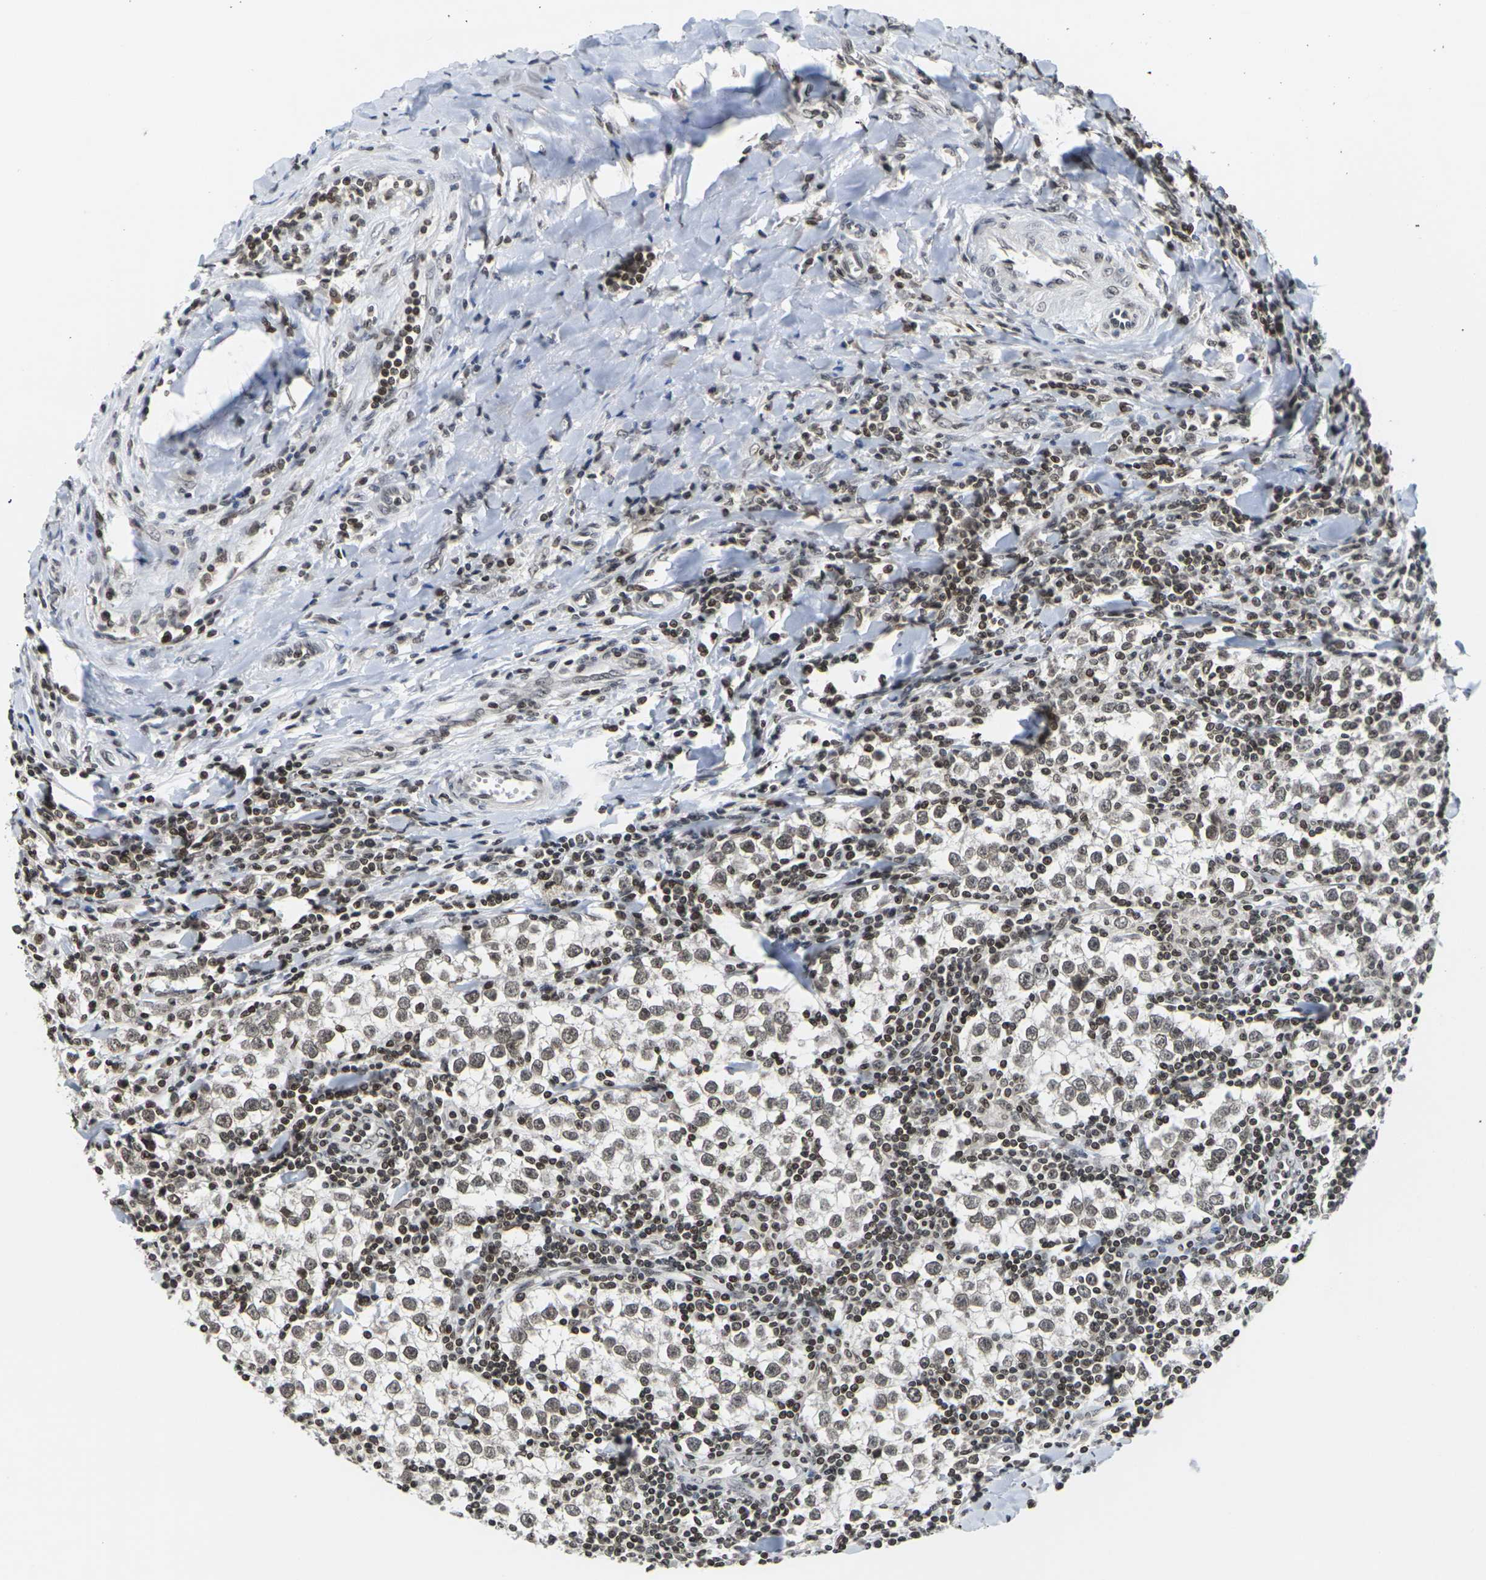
{"staining": {"intensity": "moderate", "quantity": ">75%", "location": "nuclear"}, "tissue": "testis cancer", "cell_type": "Tumor cells", "image_type": "cancer", "snomed": [{"axis": "morphology", "description": "Seminoma, NOS"}, {"axis": "morphology", "description": "Carcinoma, Embryonal, NOS"}, {"axis": "topography", "description": "Testis"}], "caption": "This is a micrograph of IHC staining of testis cancer, which shows moderate positivity in the nuclear of tumor cells.", "gene": "ETV5", "patient": {"sex": "male", "age": 36}}